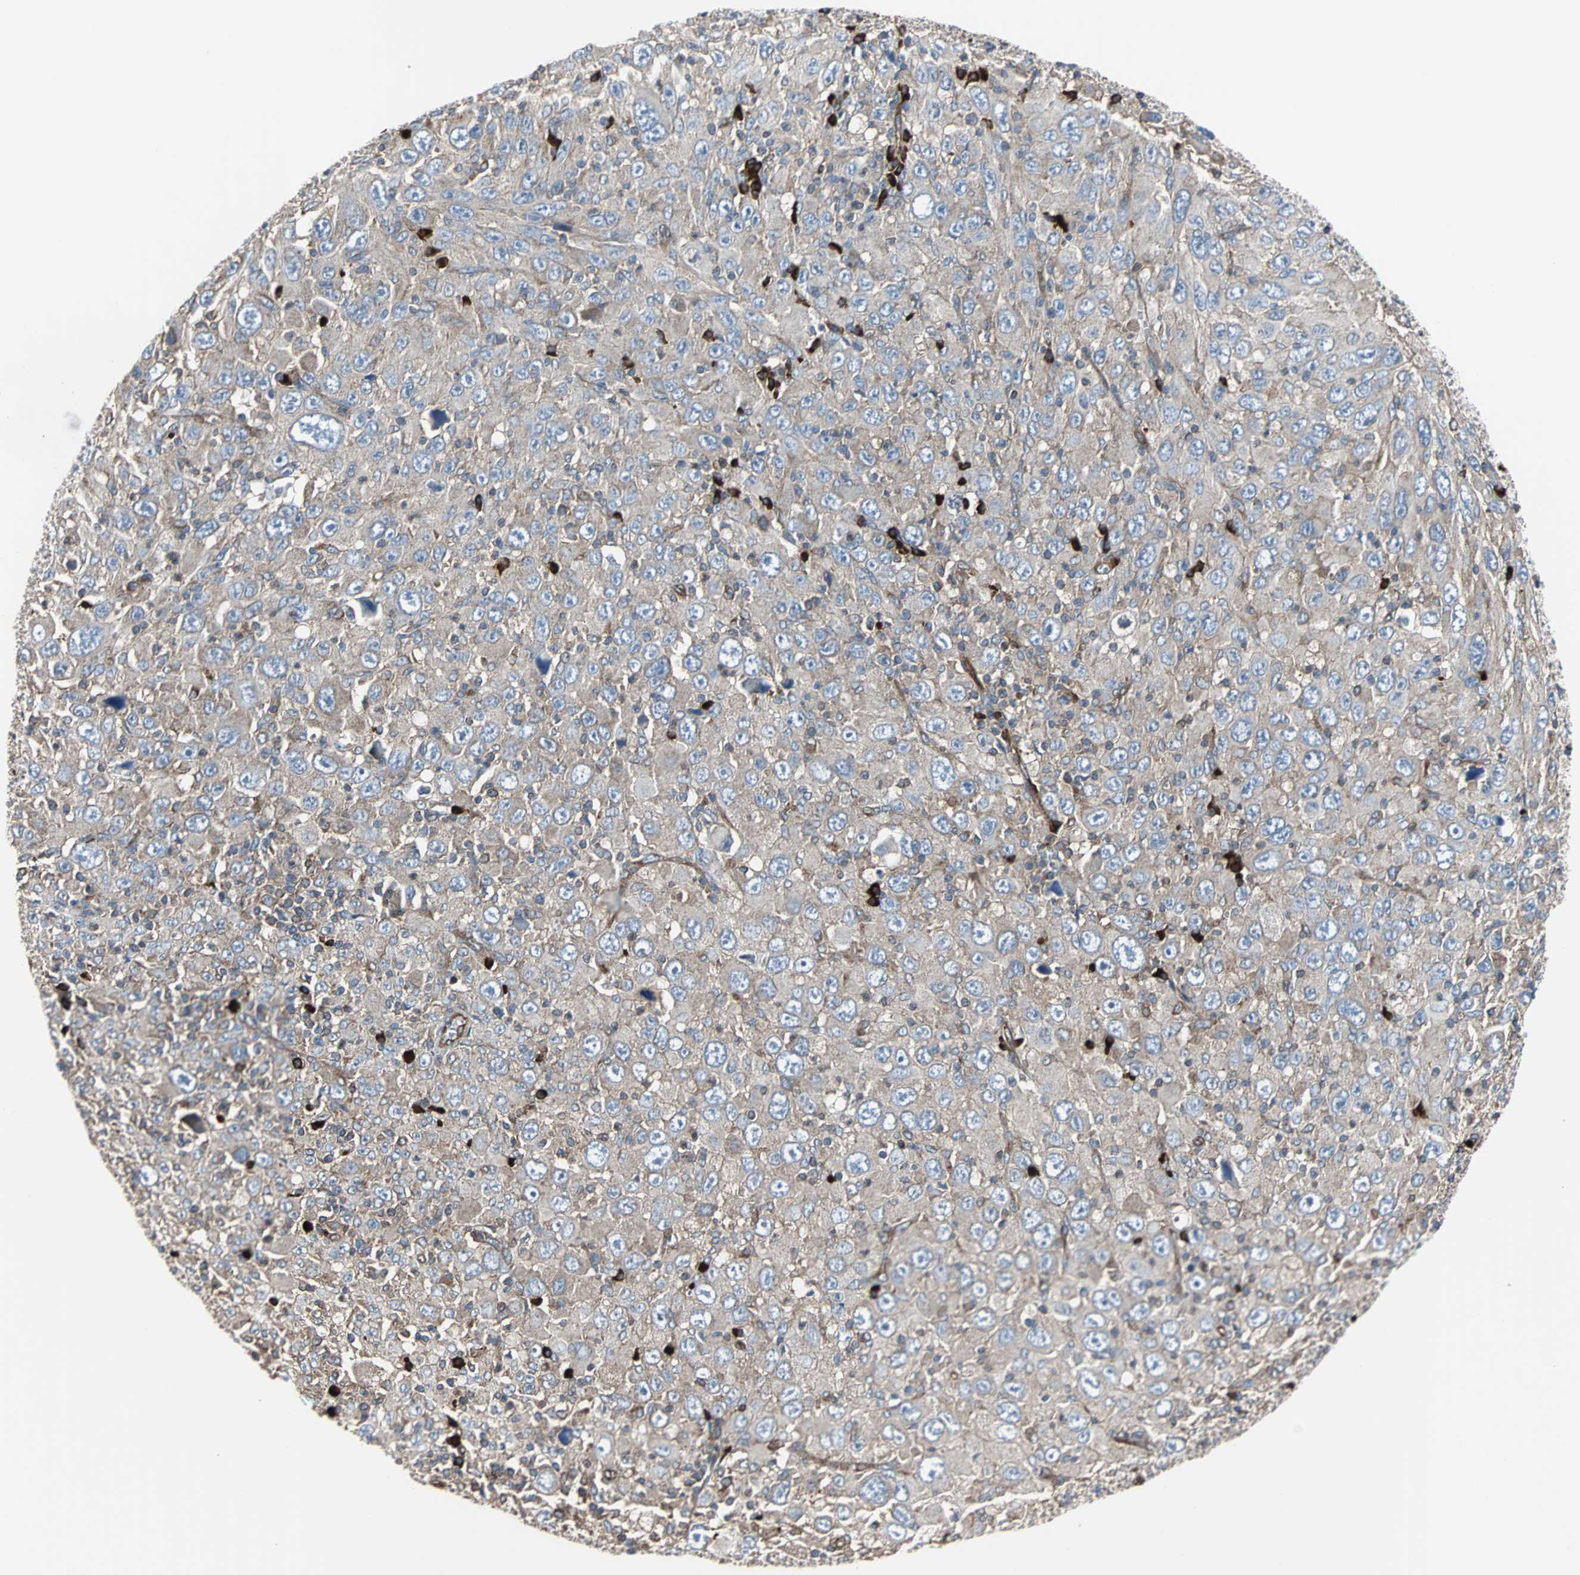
{"staining": {"intensity": "weak", "quantity": ">75%", "location": "cytoplasmic/membranous"}, "tissue": "melanoma", "cell_type": "Tumor cells", "image_type": "cancer", "snomed": [{"axis": "morphology", "description": "Malignant melanoma, Metastatic site"}, {"axis": "topography", "description": "Skin"}], "caption": "Brown immunohistochemical staining in melanoma shows weak cytoplasmic/membranous staining in about >75% of tumor cells. Nuclei are stained in blue.", "gene": "PLCG2", "patient": {"sex": "female", "age": 56}}